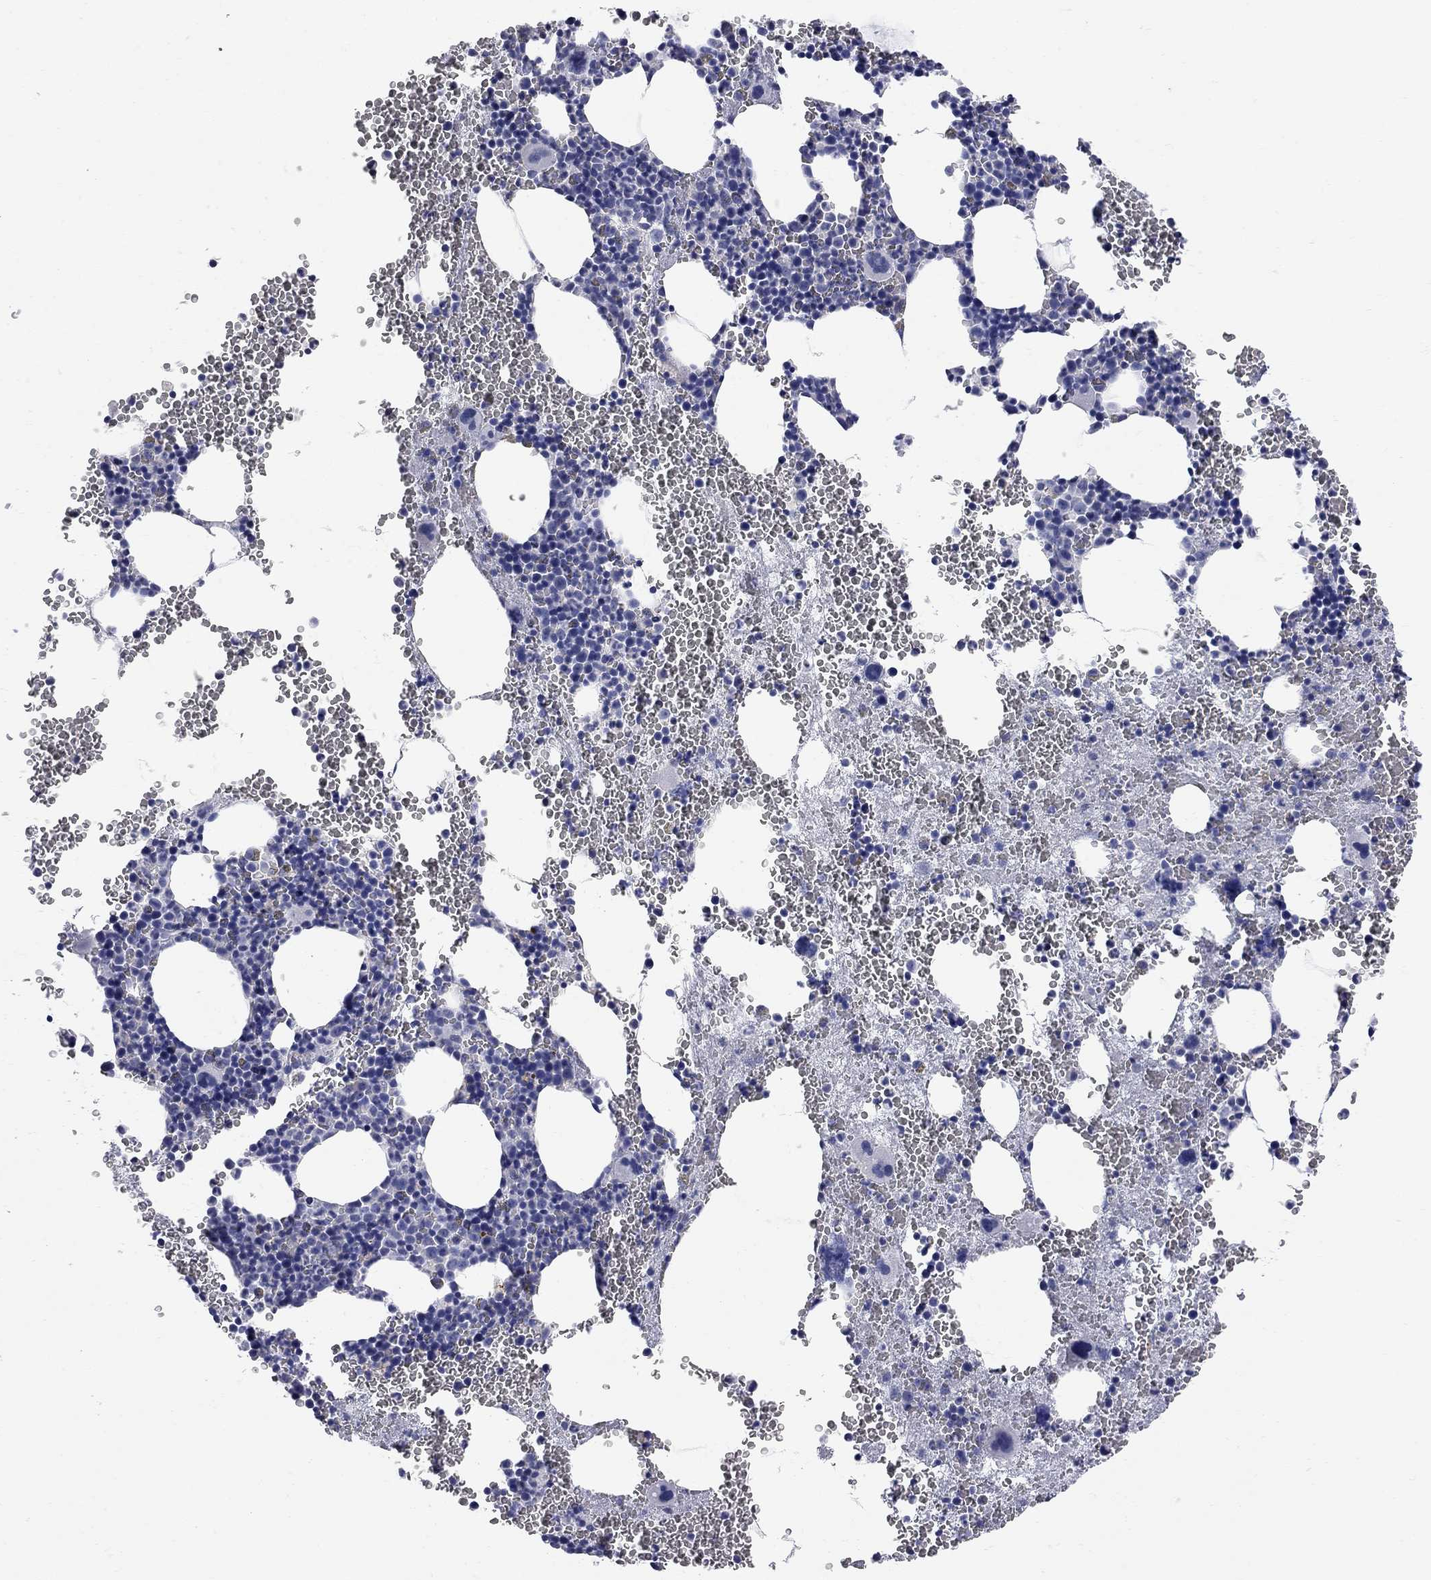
{"staining": {"intensity": "negative", "quantity": "none", "location": "none"}, "tissue": "bone marrow", "cell_type": "Hematopoietic cells", "image_type": "normal", "snomed": [{"axis": "morphology", "description": "Normal tissue, NOS"}, {"axis": "topography", "description": "Bone marrow"}], "caption": "Immunohistochemical staining of unremarkable bone marrow demonstrates no significant expression in hematopoietic cells.", "gene": "FAM221B", "patient": {"sex": "male", "age": 50}}